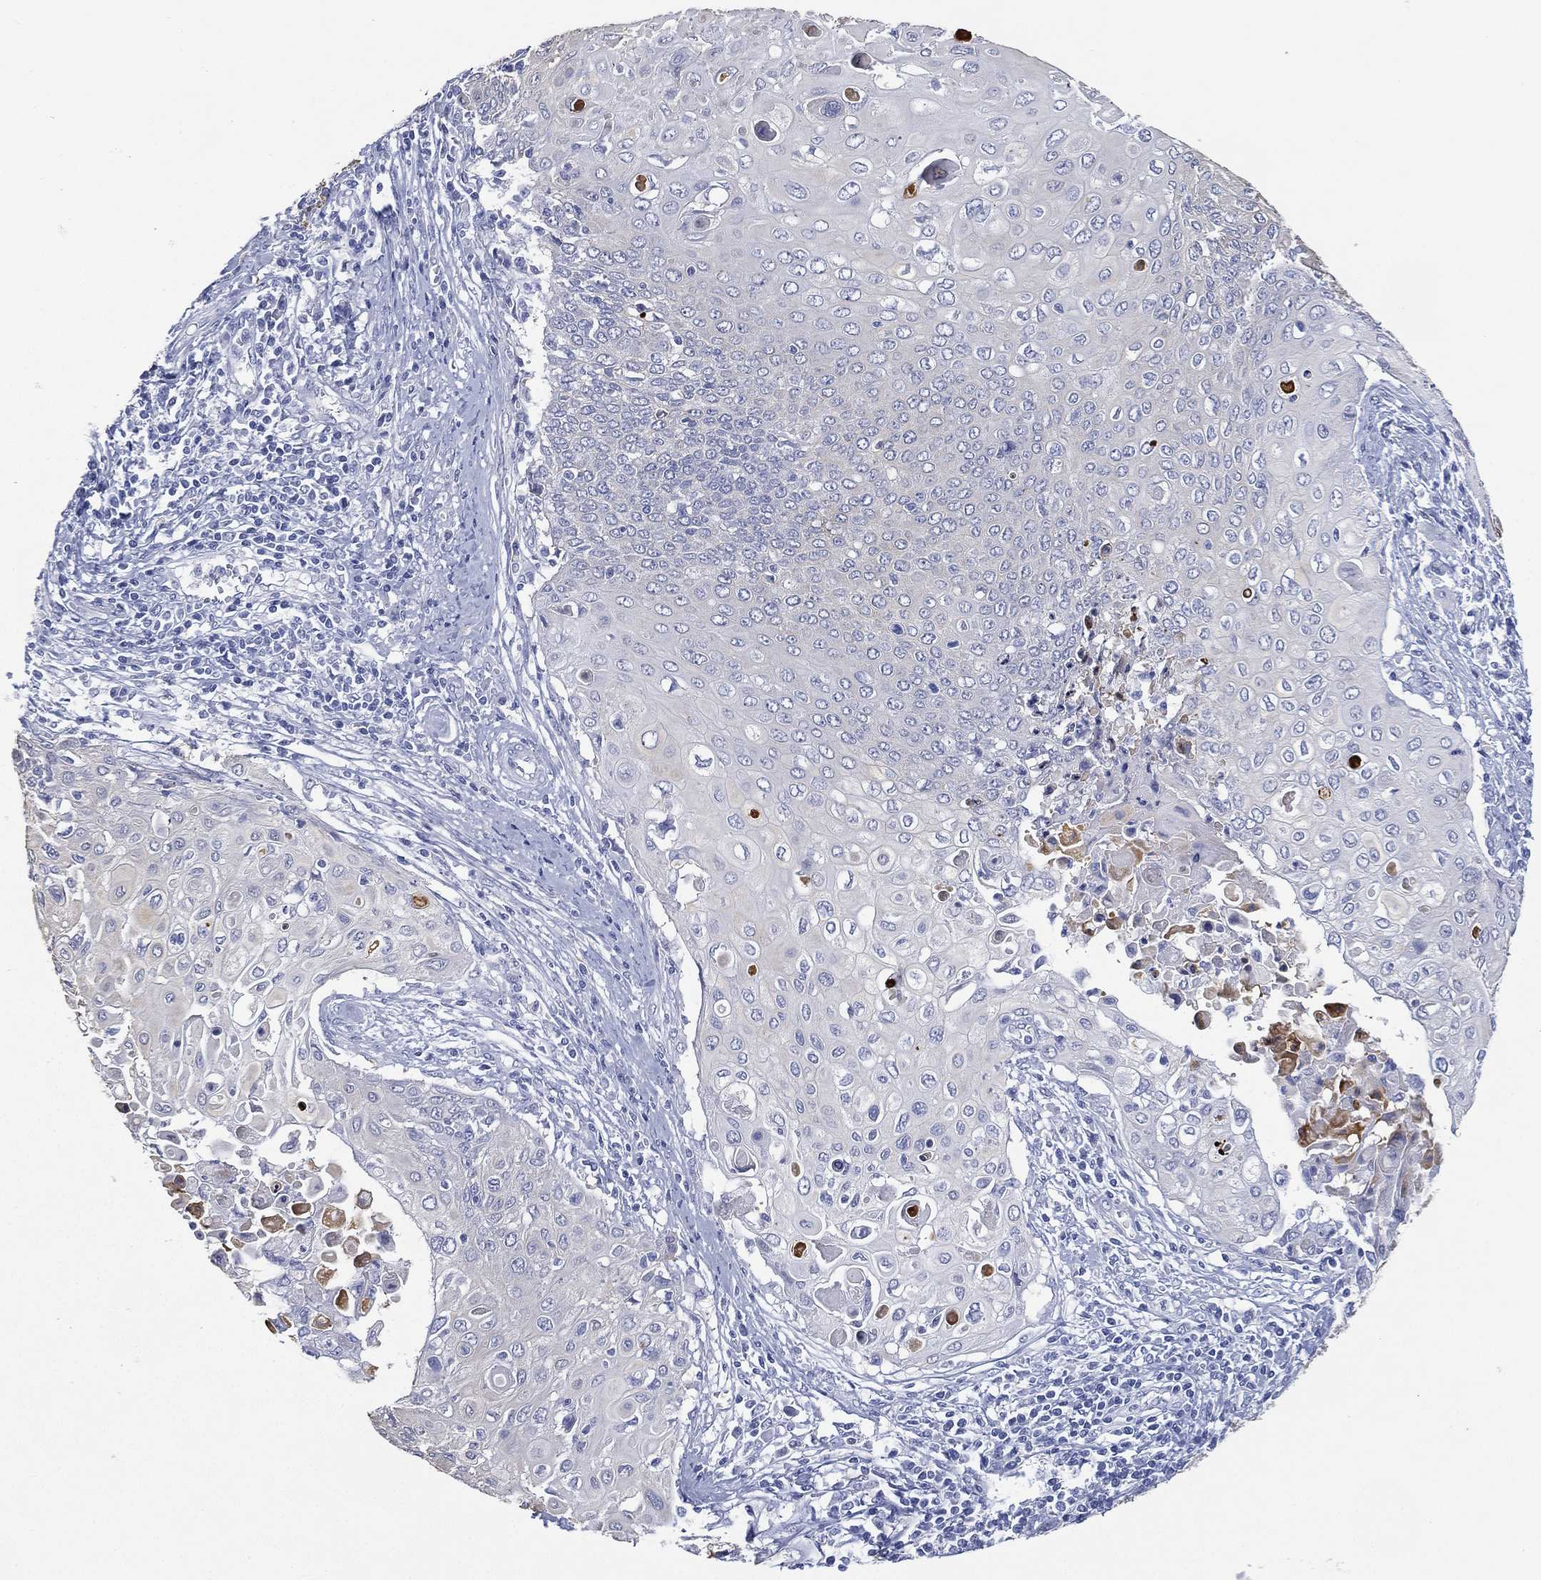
{"staining": {"intensity": "negative", "quantity": "none", "location": "none"}, "tissue": "cervical cancer", "cell_type": "Tumor cells", "image_type": "cancer", "snomed": [{"axis": "morphology", "description": "Squamous cell carcinoma, NOS"}, {"axis": "topography", "description": "Cervix"}], "caption": "Human cervical cancer (squamous cell carcinoma) stained for a protein using IHC displays no positivity in tumor cells.", "gene": "FMO1", "patient": {"sex": "female", "age": 39}}